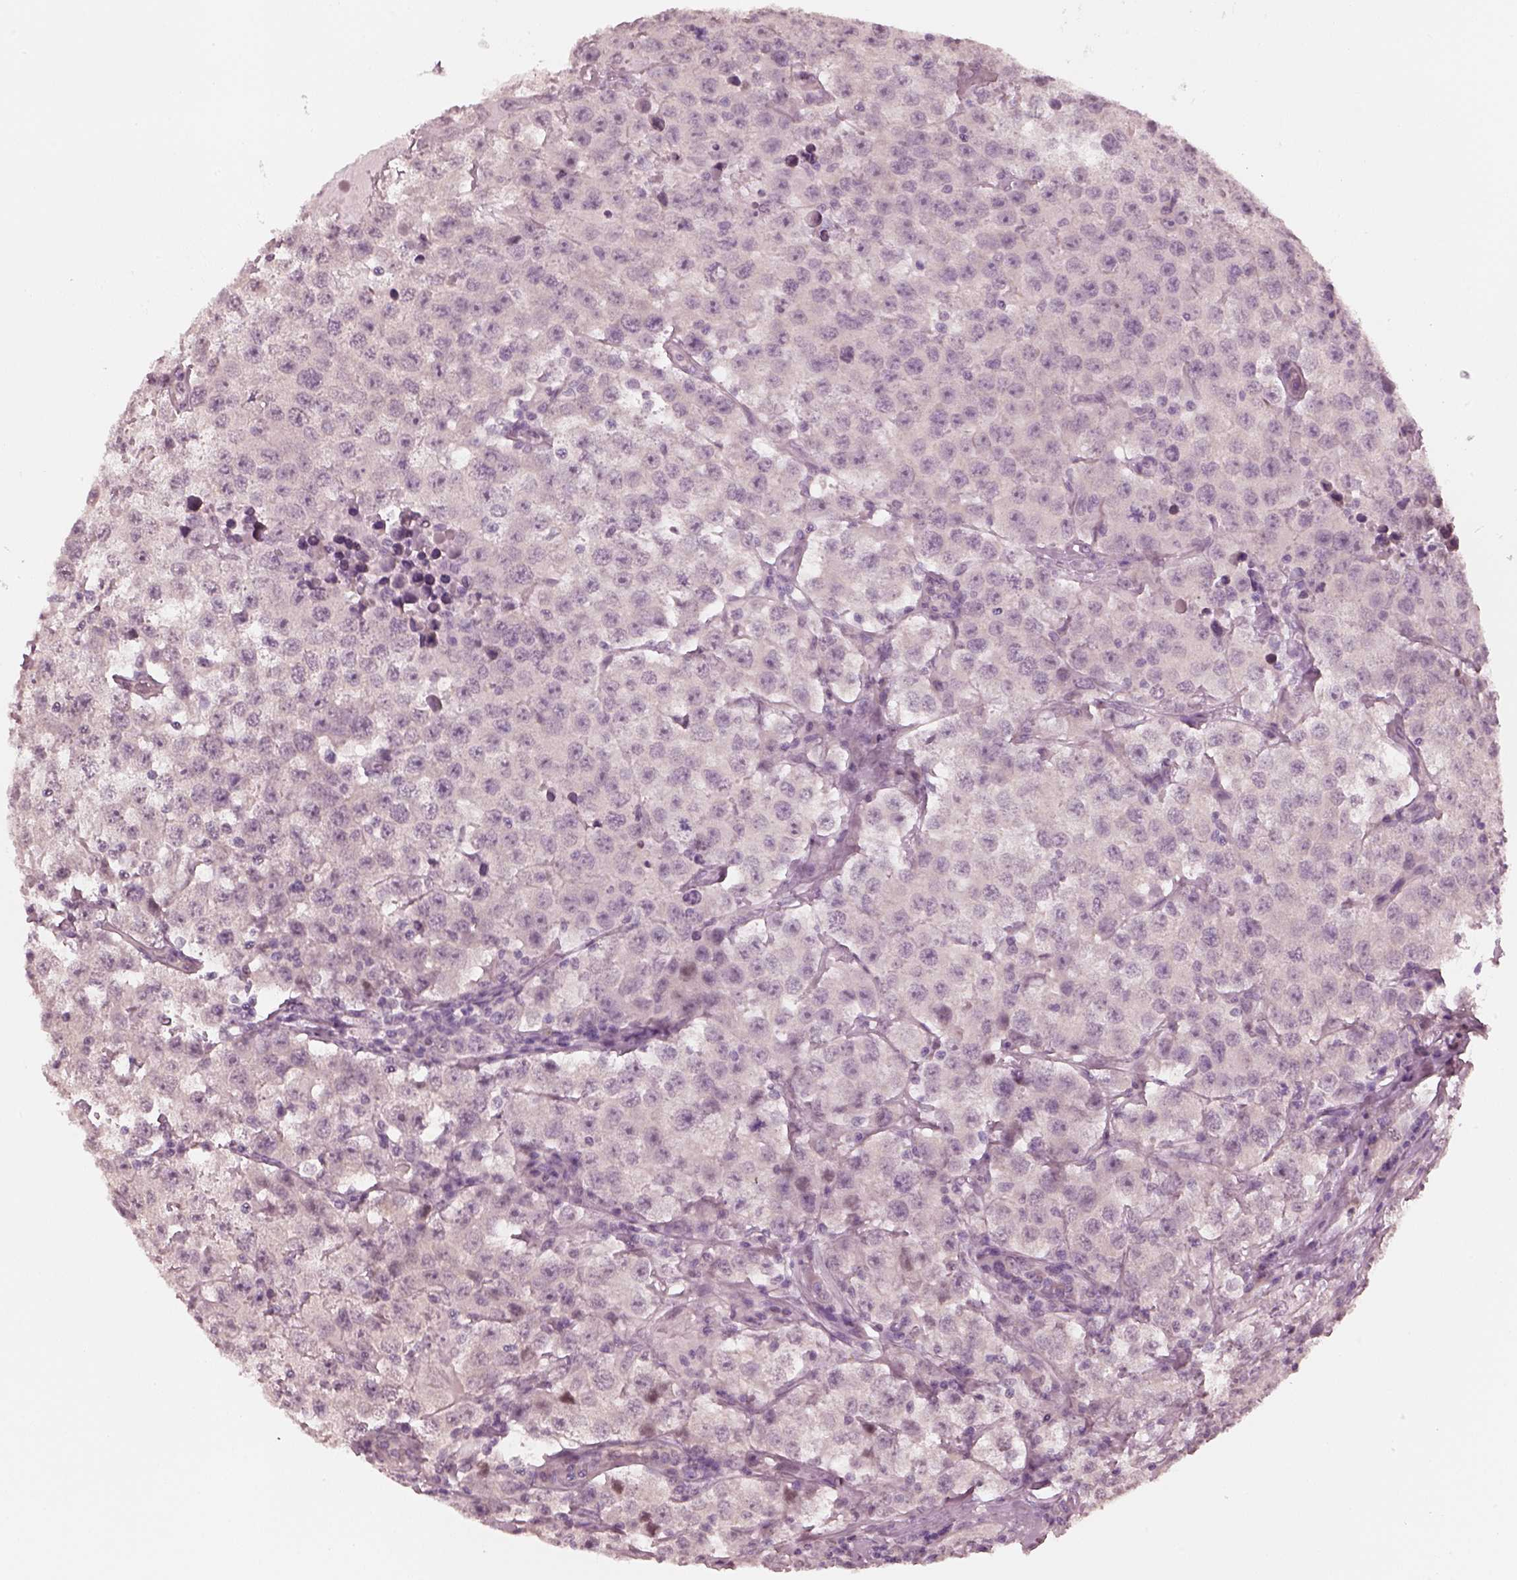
{"staining": {"intensity": "negative", "quantity": "none", "location": "none"}, "tissue": "testis cancer", "cell_type": "Tumor cells", "image_type": "cancer", "snomed": [{"axis": "morphology", "description": "Seminoma, NOS"}, {"axis": "topography", "description": "Testis"}], "caption": "An immunohistochemistry micrograph of seminoma (testis) is shown. There is no staining in tumor cells of seminoma (testis).", "gene": "RPGRIP1", "patient": {"sex": "male", "age": 52}}